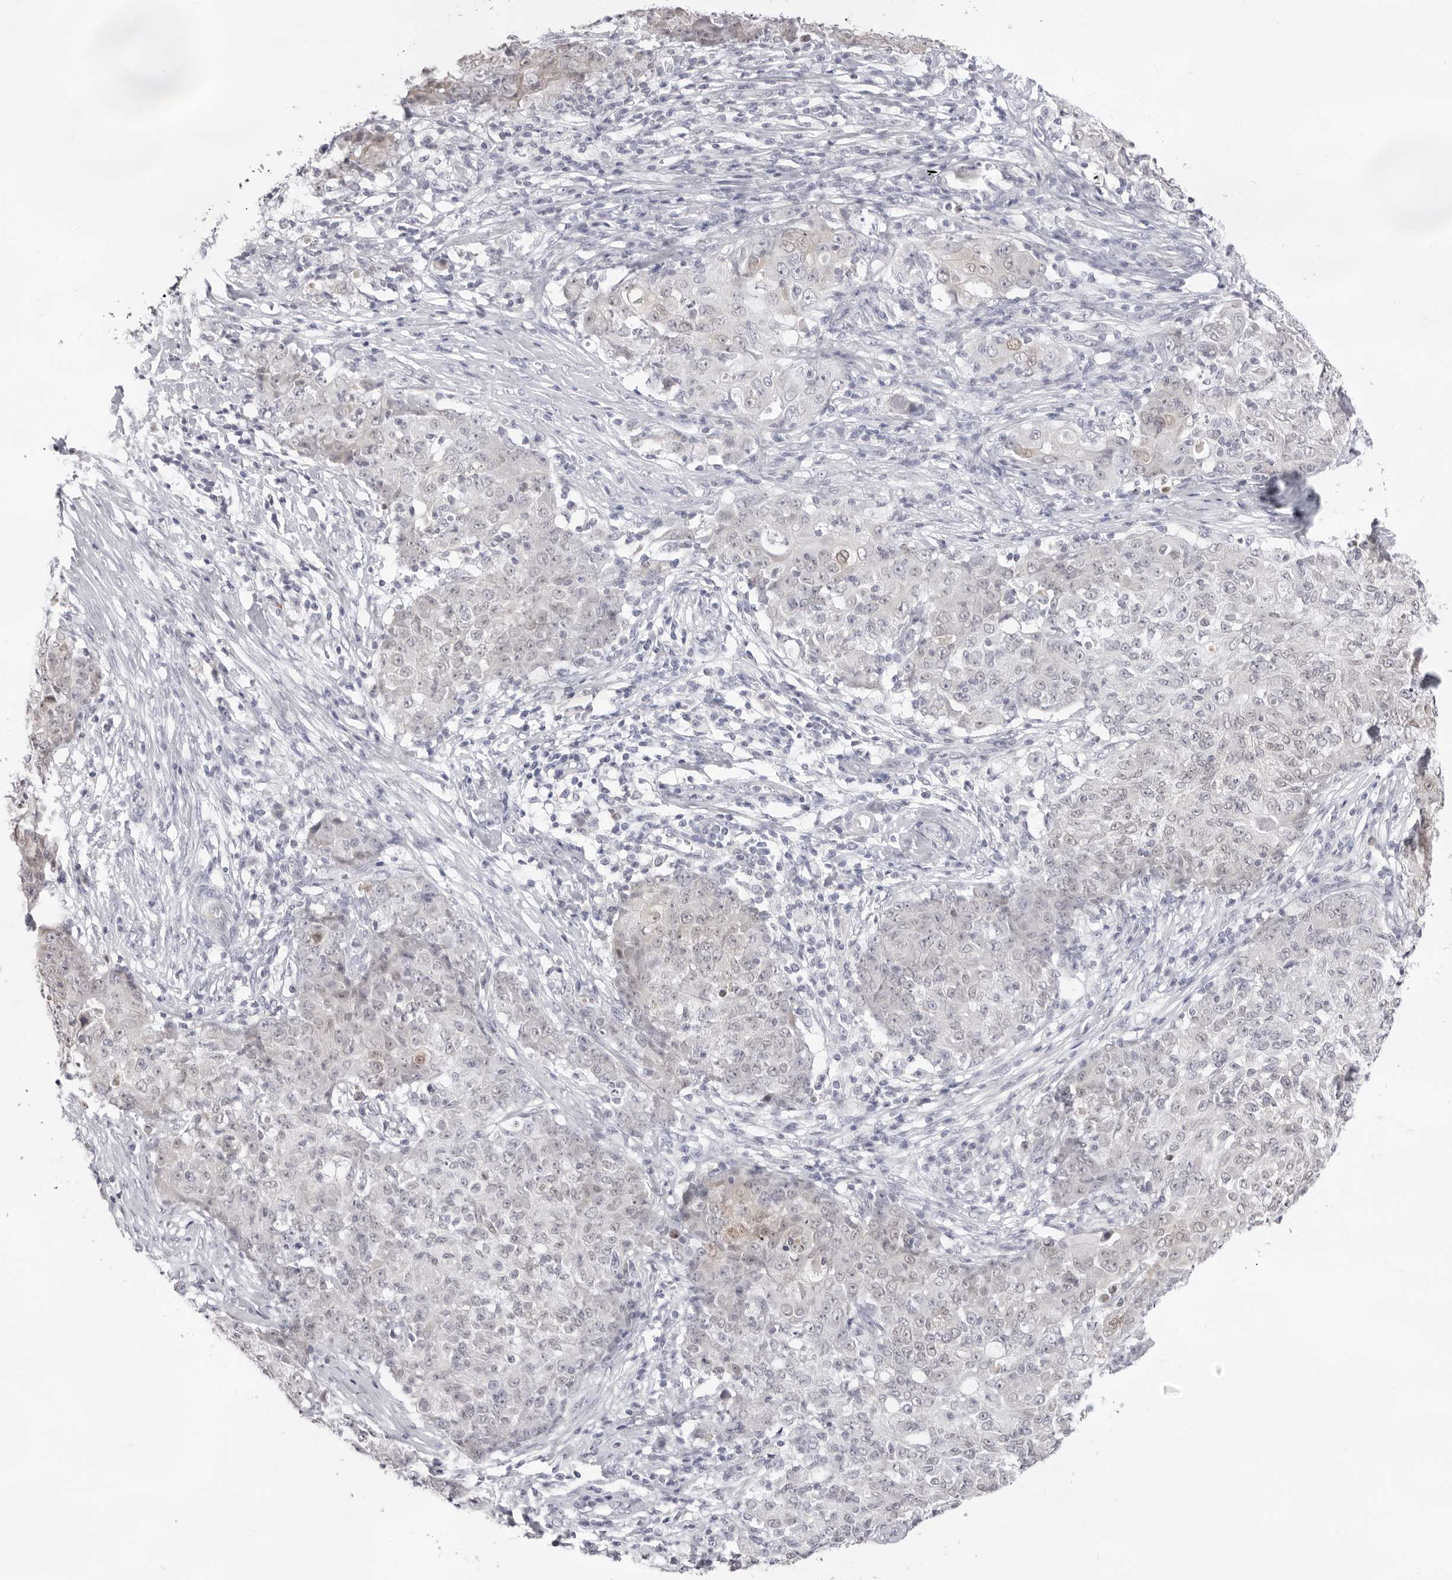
{"staining": {"intensity": "negative", "quantity": "none", "location": "none"}, "tissue": "ovarian cancer", "cell_type": "Tumor cells", "image_type": "cancer", "snomed": [{"axis": "morphology", "description": "Carcinoma, endometroid"}, {"axis": "topography", "description": "Ovary"}], "caption": "There is no significant staining in tumor cells of ovarian cancer (endometroid carcinoma).", "gene": "FDPS", "patient": {"sex": "female", "age": 42}}